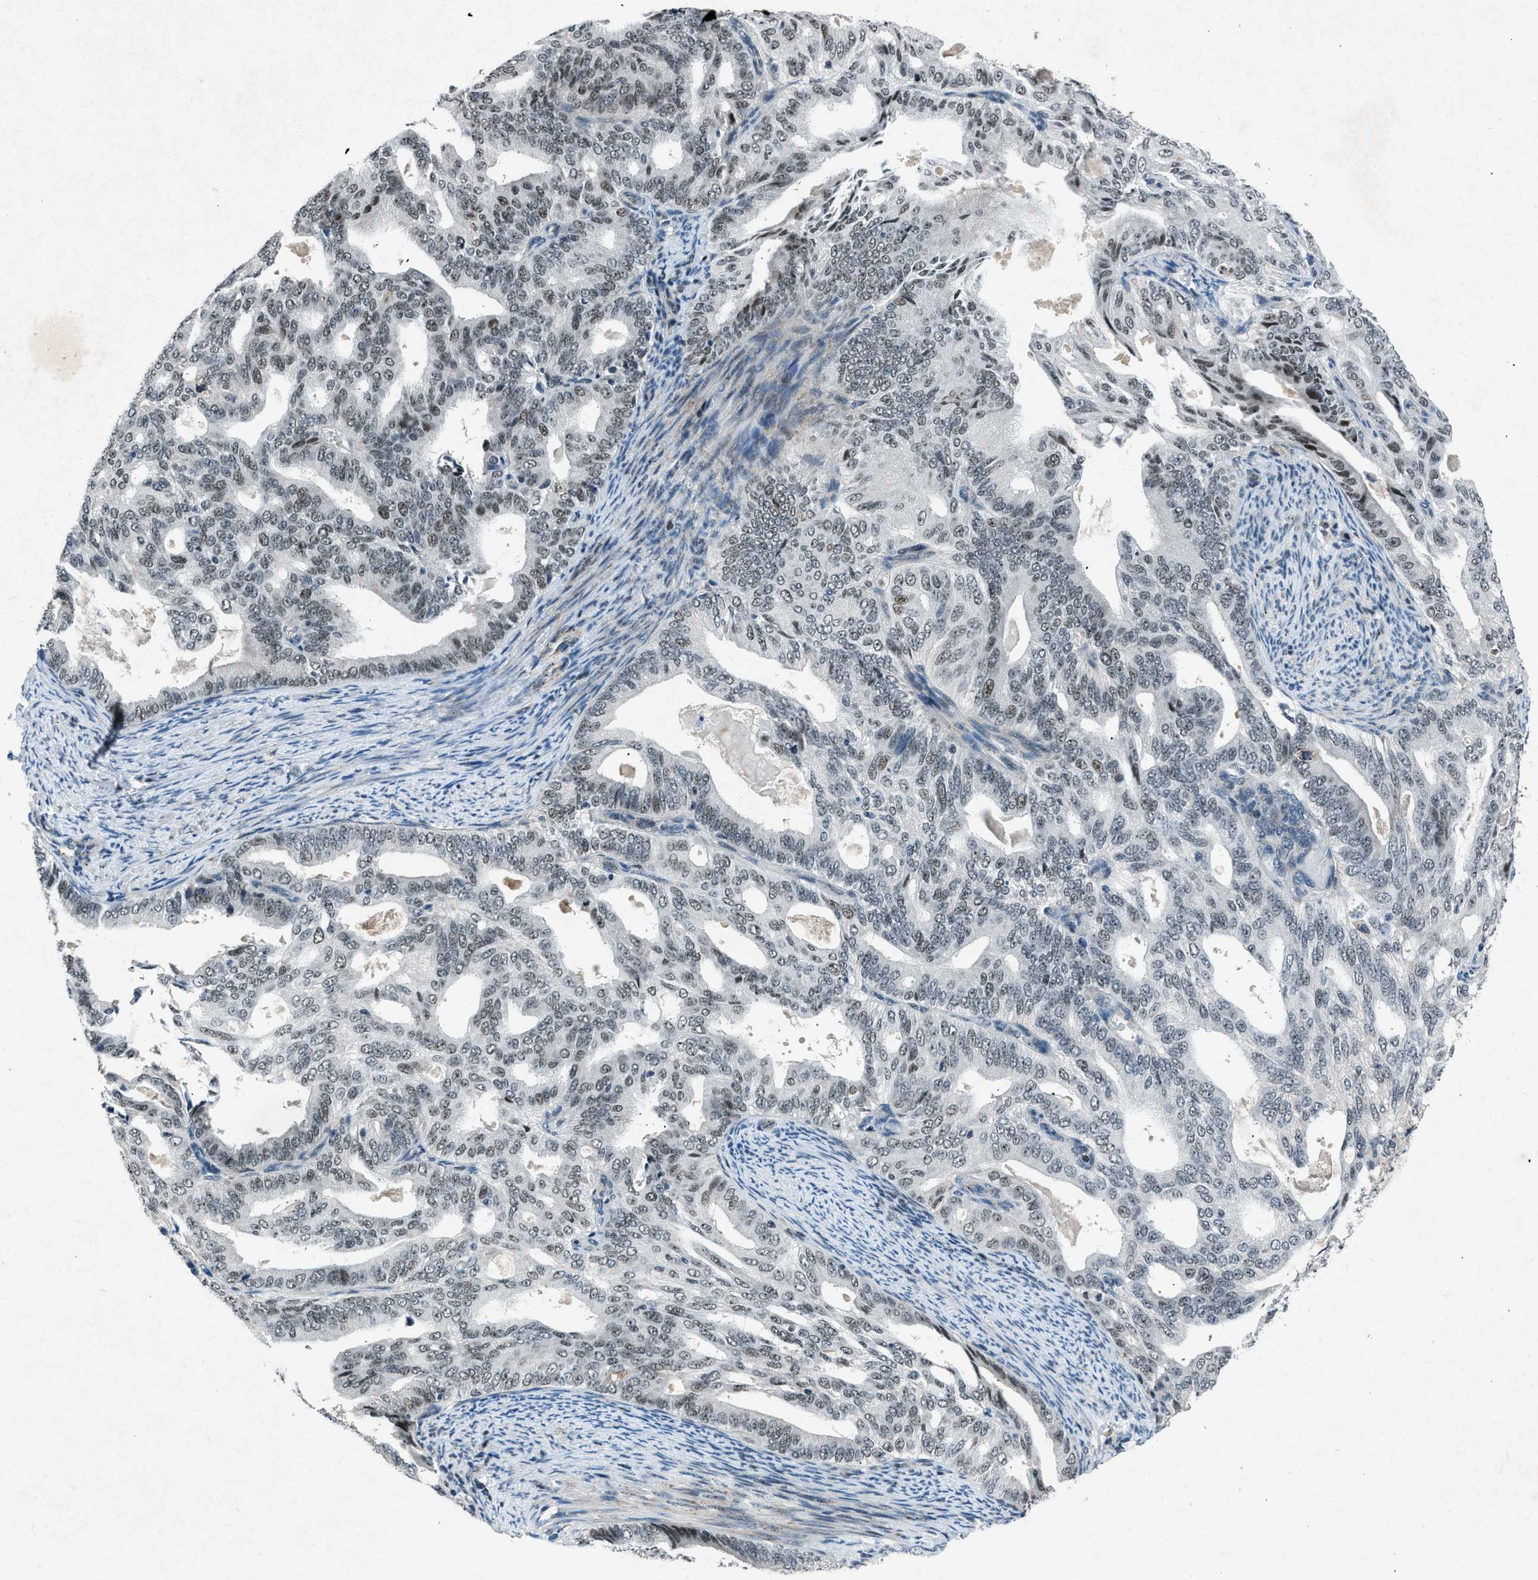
{"staining": {"intensity": "weak", "quantity": "25%-75%", "location": "nuclear"}, "tissue": "endometrial cancer", "cell_type": "Tumor cells", "image_type": "cancer", "snomed": [{"axis": "morphology", "description": "Adenocarcinoma, NOS"}, {"axis": "topography", "description": "Endometrium"}], "caption": "A brown stain highlights weak nuclear expression of a protein in endometrial cancer (adenocarcinoma) tumor cells. Using DAB (brown) and hematoxylin (blue) stains, captured at high magnification using brightfield microscopy.", "gene": "ADCY1", "patient": {"sex": "female", "age": 58}}